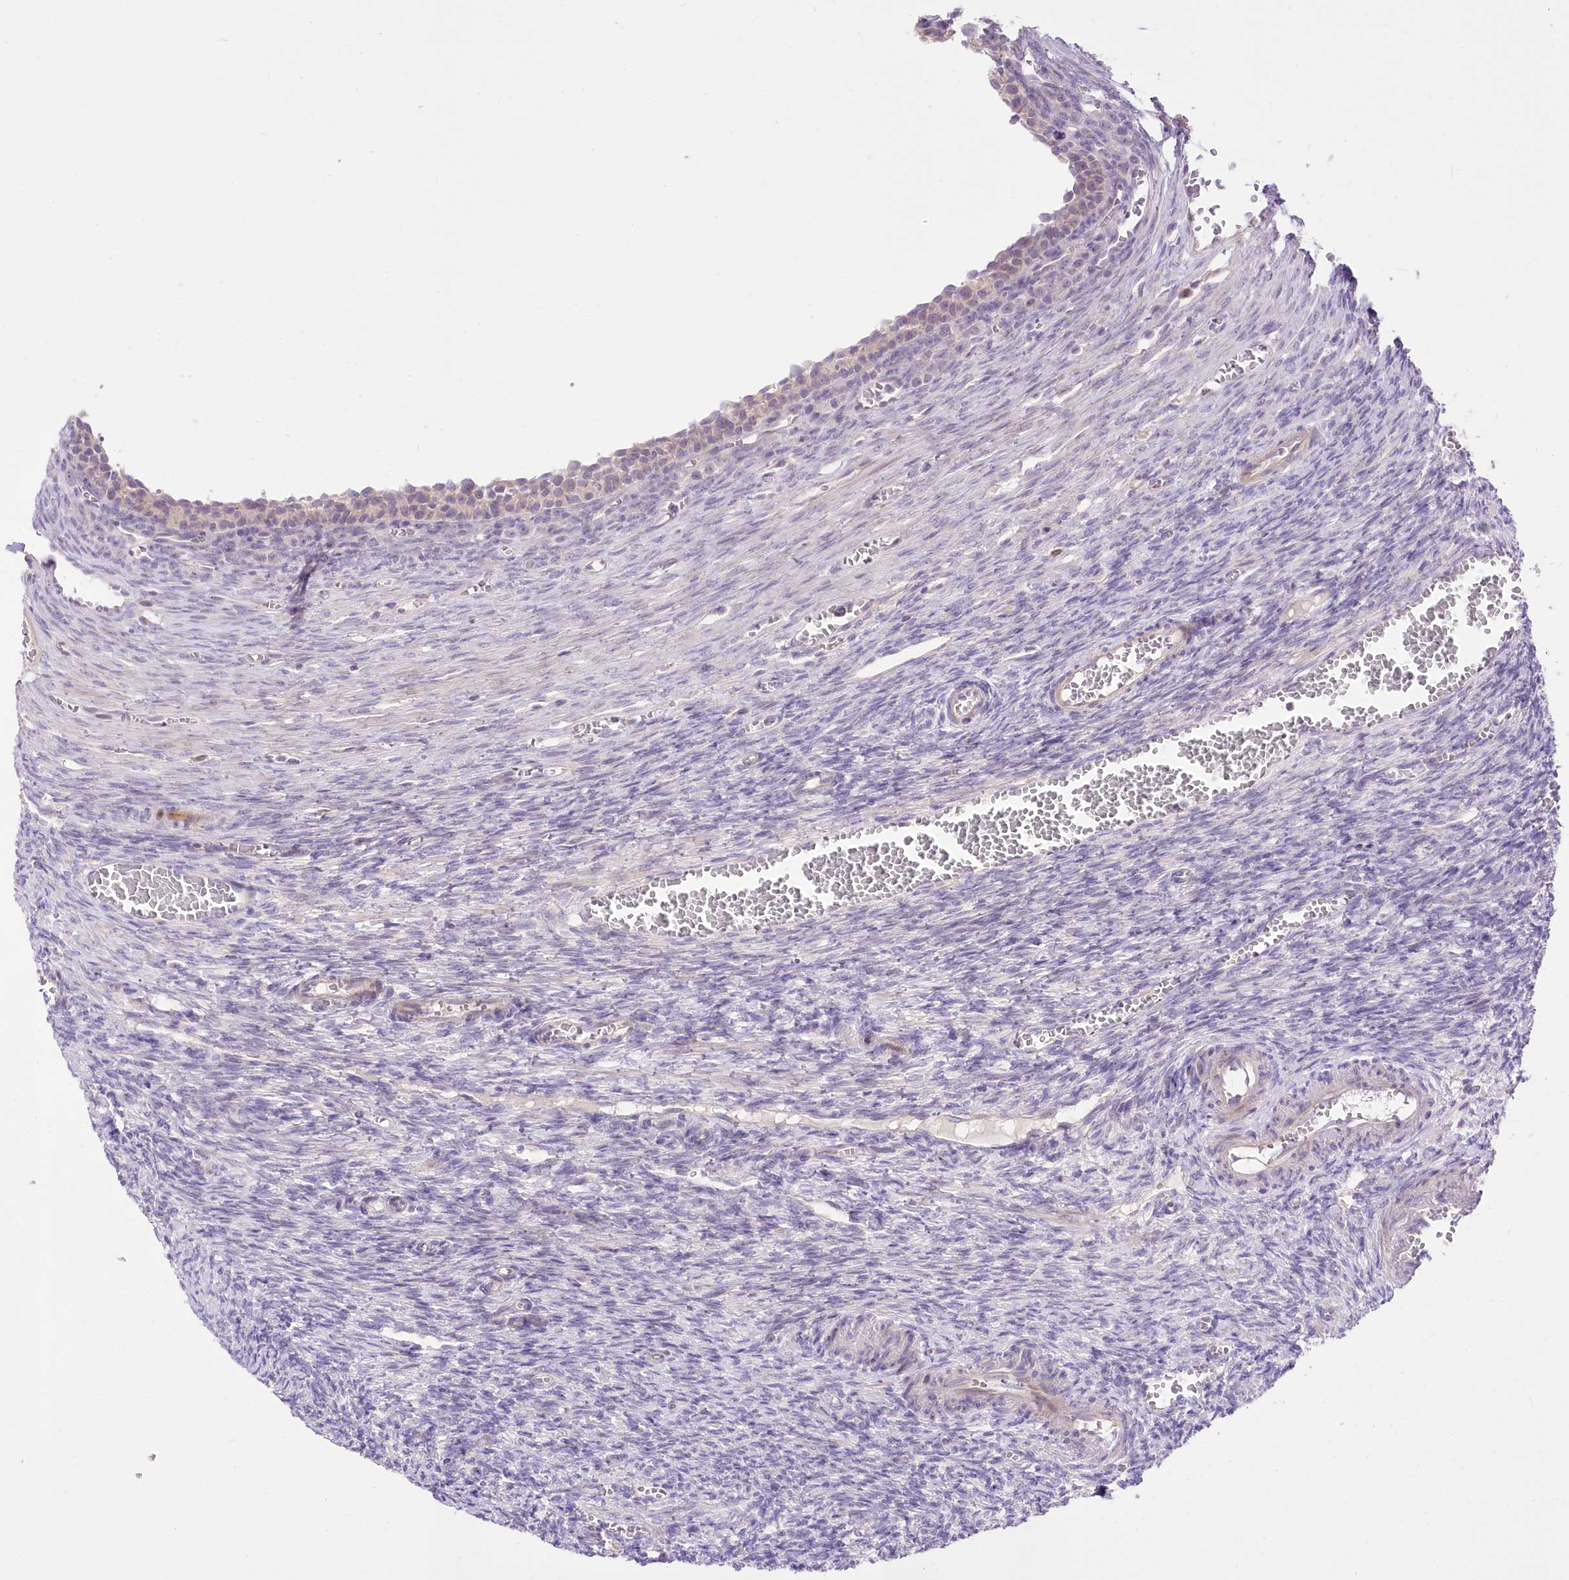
{"staining": {"intensity": "weak", "quantity": "<25%", "location": "cytoplasmic/membranous"}, "tissue": "ovary", "cell_type": "Follicle cells", "image_type": "normal", "snomed": [{"axis": "morphology", "description": "Normal tissue, NOS"}, {"axis": "topography", "description": "Ovary"}], "caption": "Immunohistochemical staining of benign human ovary shows no significant expression in follicle cells.", "gene": "HELT", "patient": {"sex": "female", "age": 27}}